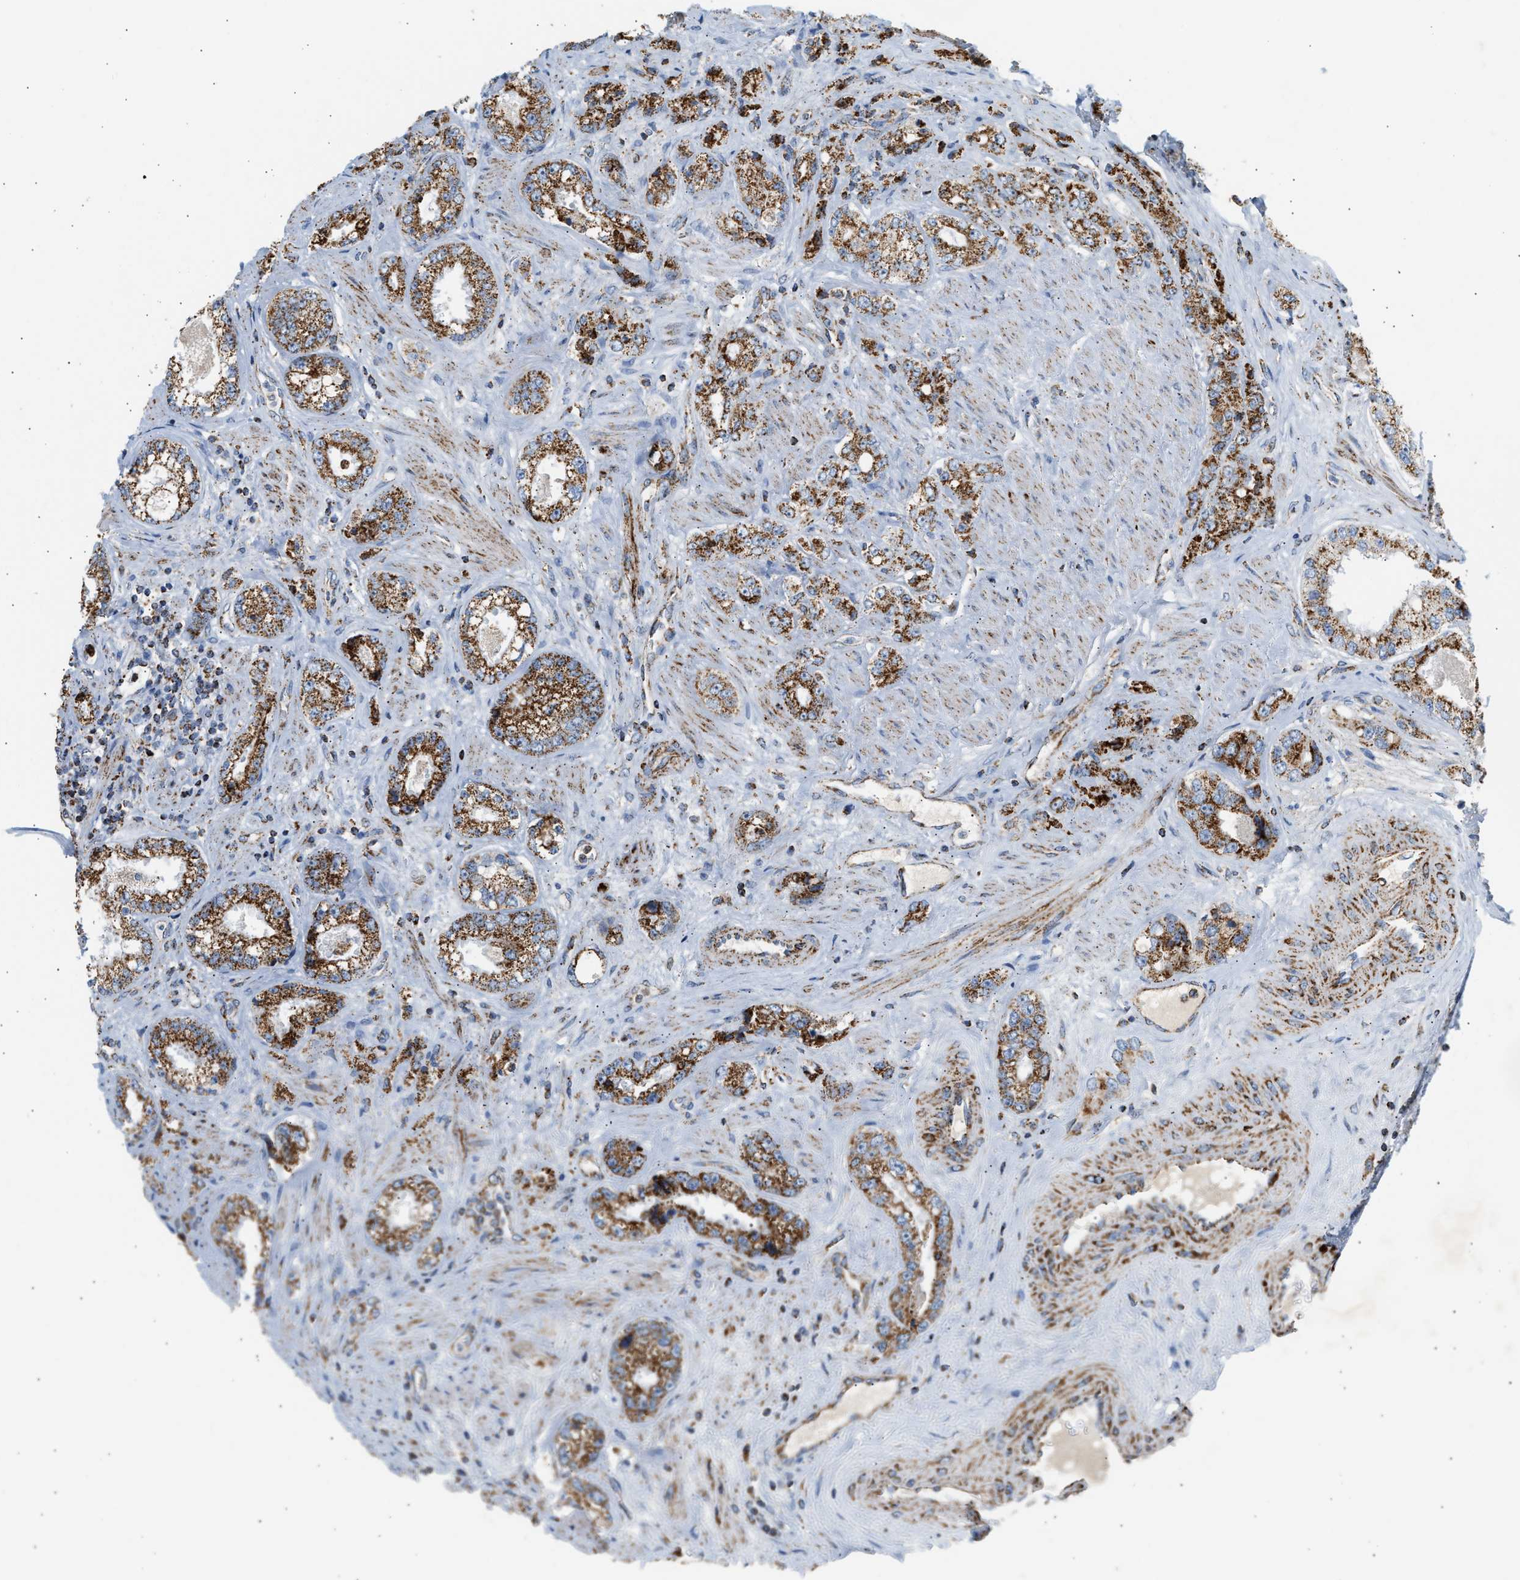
{"staining": {"intensity": "moderate", "quantity": ">75%", "location": "cytoplasmic/membranous"}, "tissue": "prostate cancer", "cell_type": "Tumor cells", "image_type": "cancer", "snomed": [{"axis": "morphology", "description": "Adenocarcinoma, High grade"}, {"axis": "topography", "description": "Prostate"}], "caption": "This is a photomicrograph of IHC staining of high-grade adenocarcinoma (prostate), which shows moderate positivity in the cytoplasmic/membranous of tumor cells.", "gene": "OGDH", "patient": {"sex": "male", "age": 61}}